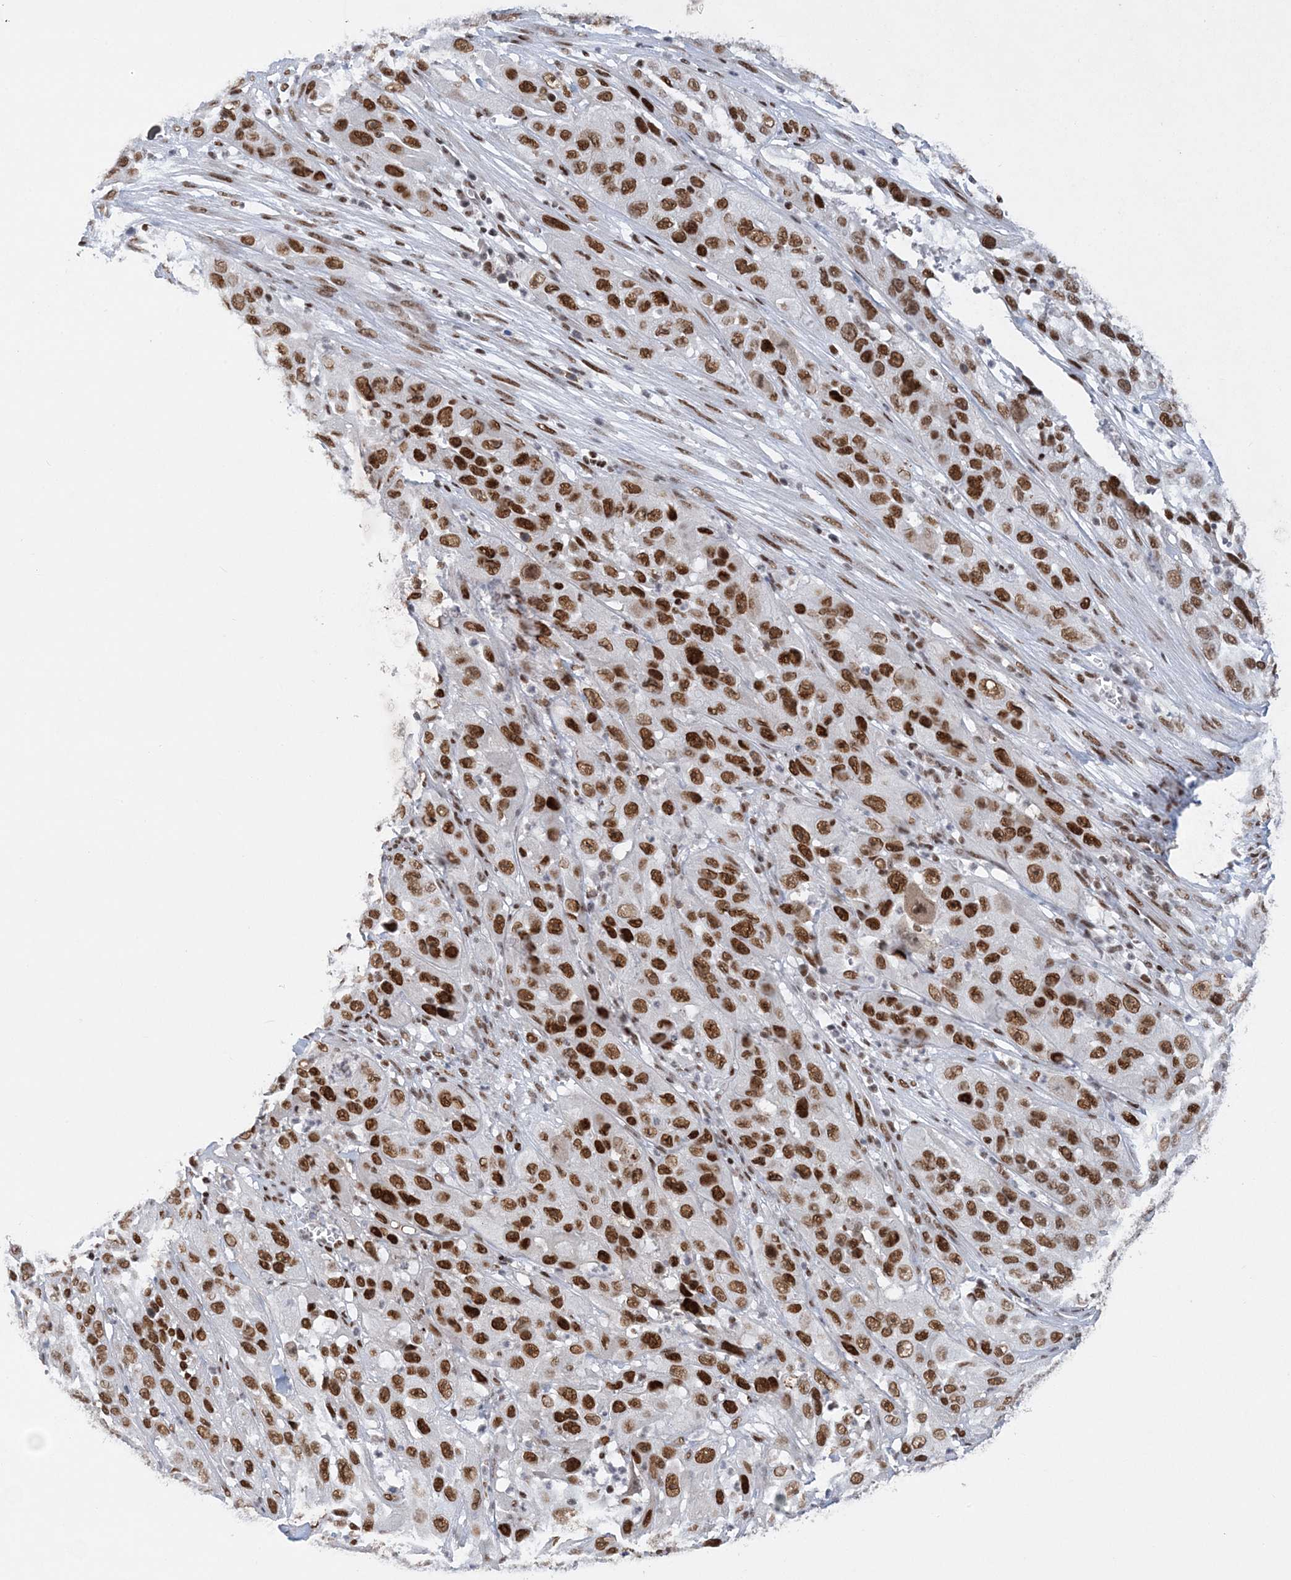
{"staining": {"intensity": "strong", "quantity": ">75%", "location": "nuclear"}, "tissue": "cervical cancer", "cell_type": "Tumor cells", "image_type": "cancer", "snomed": [{"axis": "morphology", "description": "Squamous cell carcinoma, NOS"}, {"axis": "topography", "description": "Cervix"}], "caption": "A photomicrograph showing strong nuclear positivity in about >75% of tumor cells in squamous cell carcinoma (cervical), as visualized by brown immunohistochemical staining.", "gene": "ZBTB7A", "patient": {"sex": "female", "age": 32}}